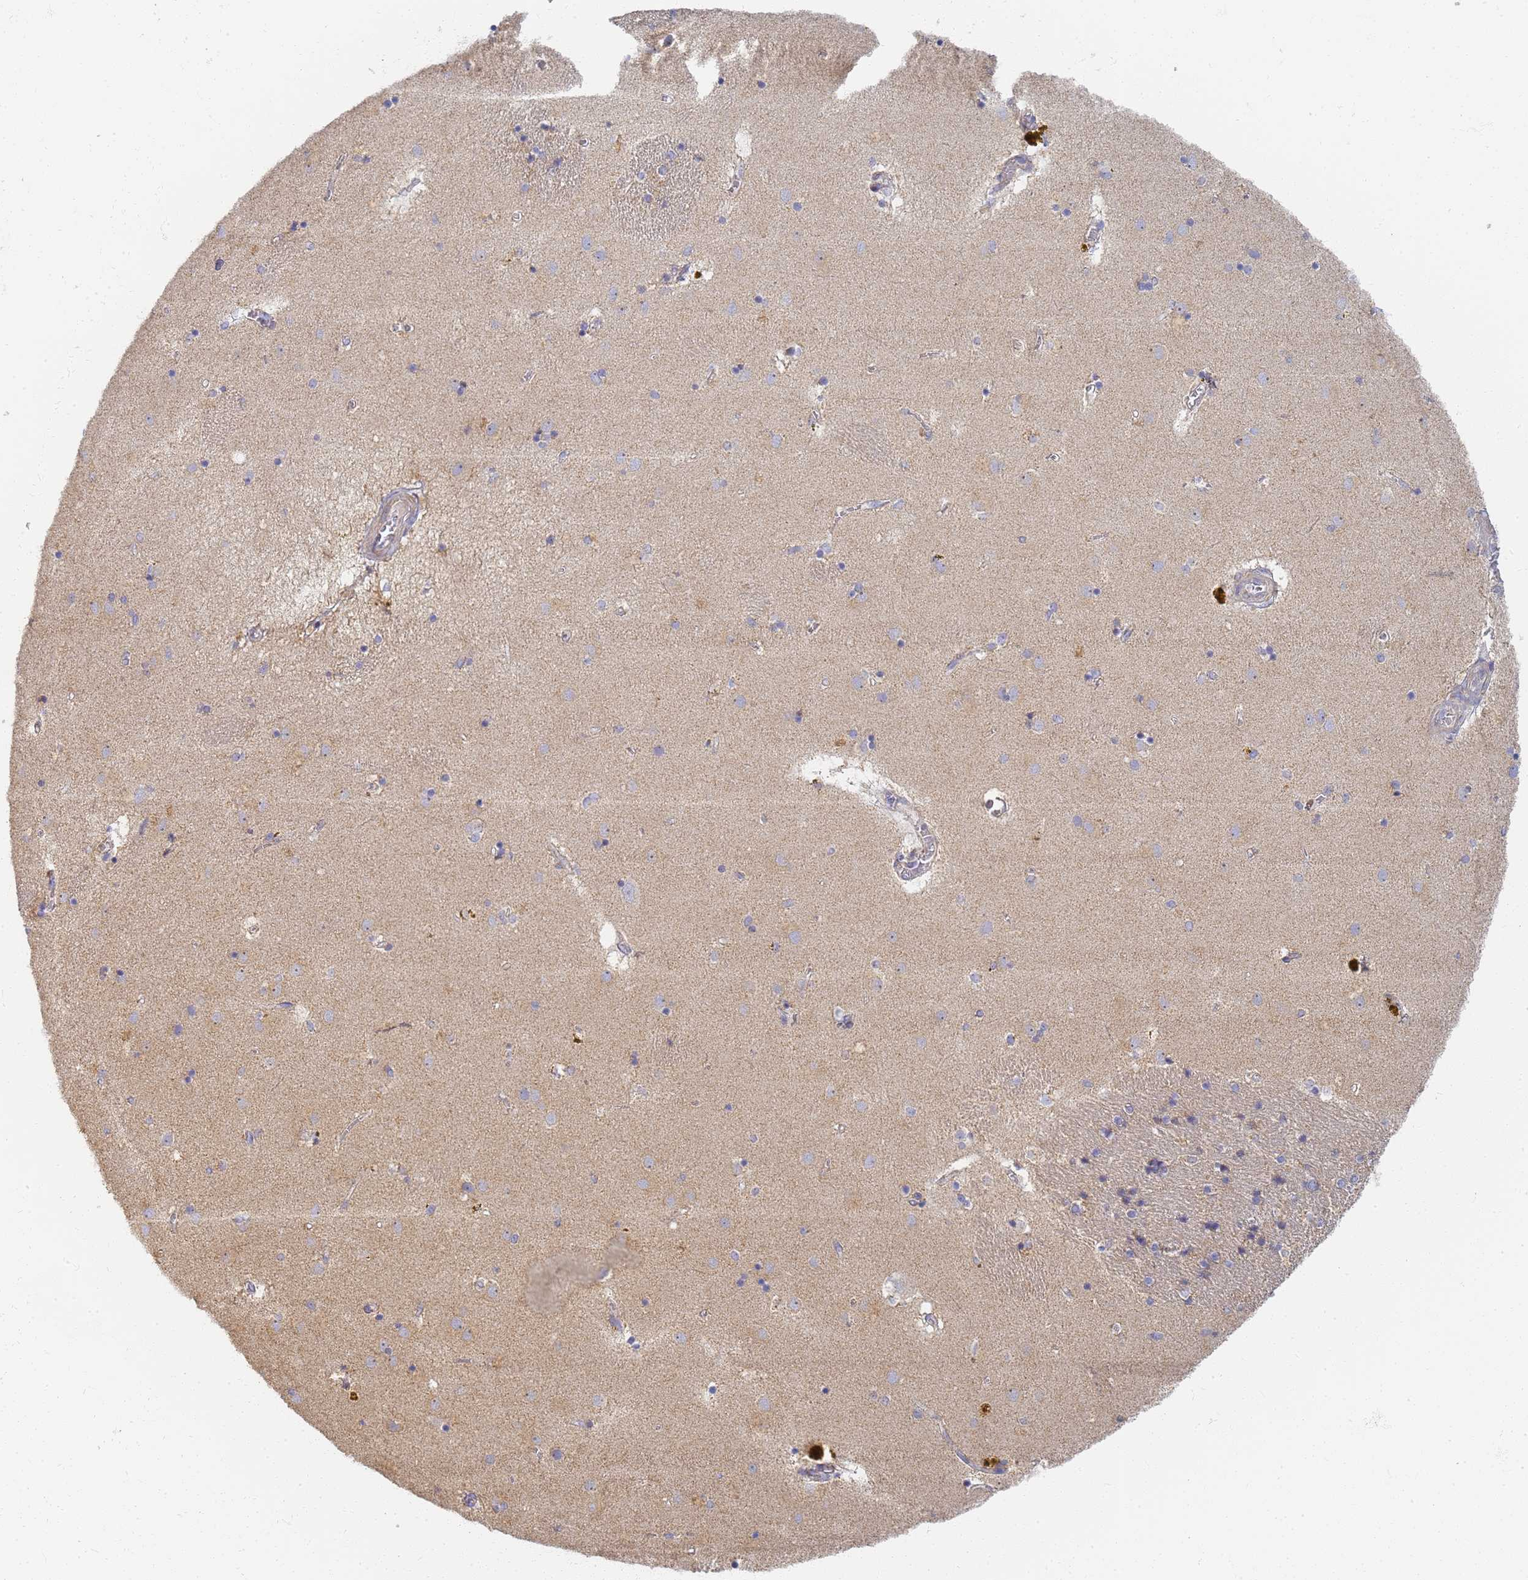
{"staining": {"intensity": "negative", "quantity": "none", "location": "none"}, "tissue": "caudate", "cell_type": "Glial cells", "image_type": "normal", "snomed": [{"axis": "morphology", "description": "Normal tissue, NOS"}, {"axis": "topography", "description": "Lateral ventricle wall"}], "caption": "Immunohistochemical staining of unremarkable caudate reveals no significant staining in glial cells. The staining is performed using DAB brown chromogen with nuclei counter-stained in using hematoxylin.", "gene": "UTP23", "patient": {"sex": "male", "age": 70}}